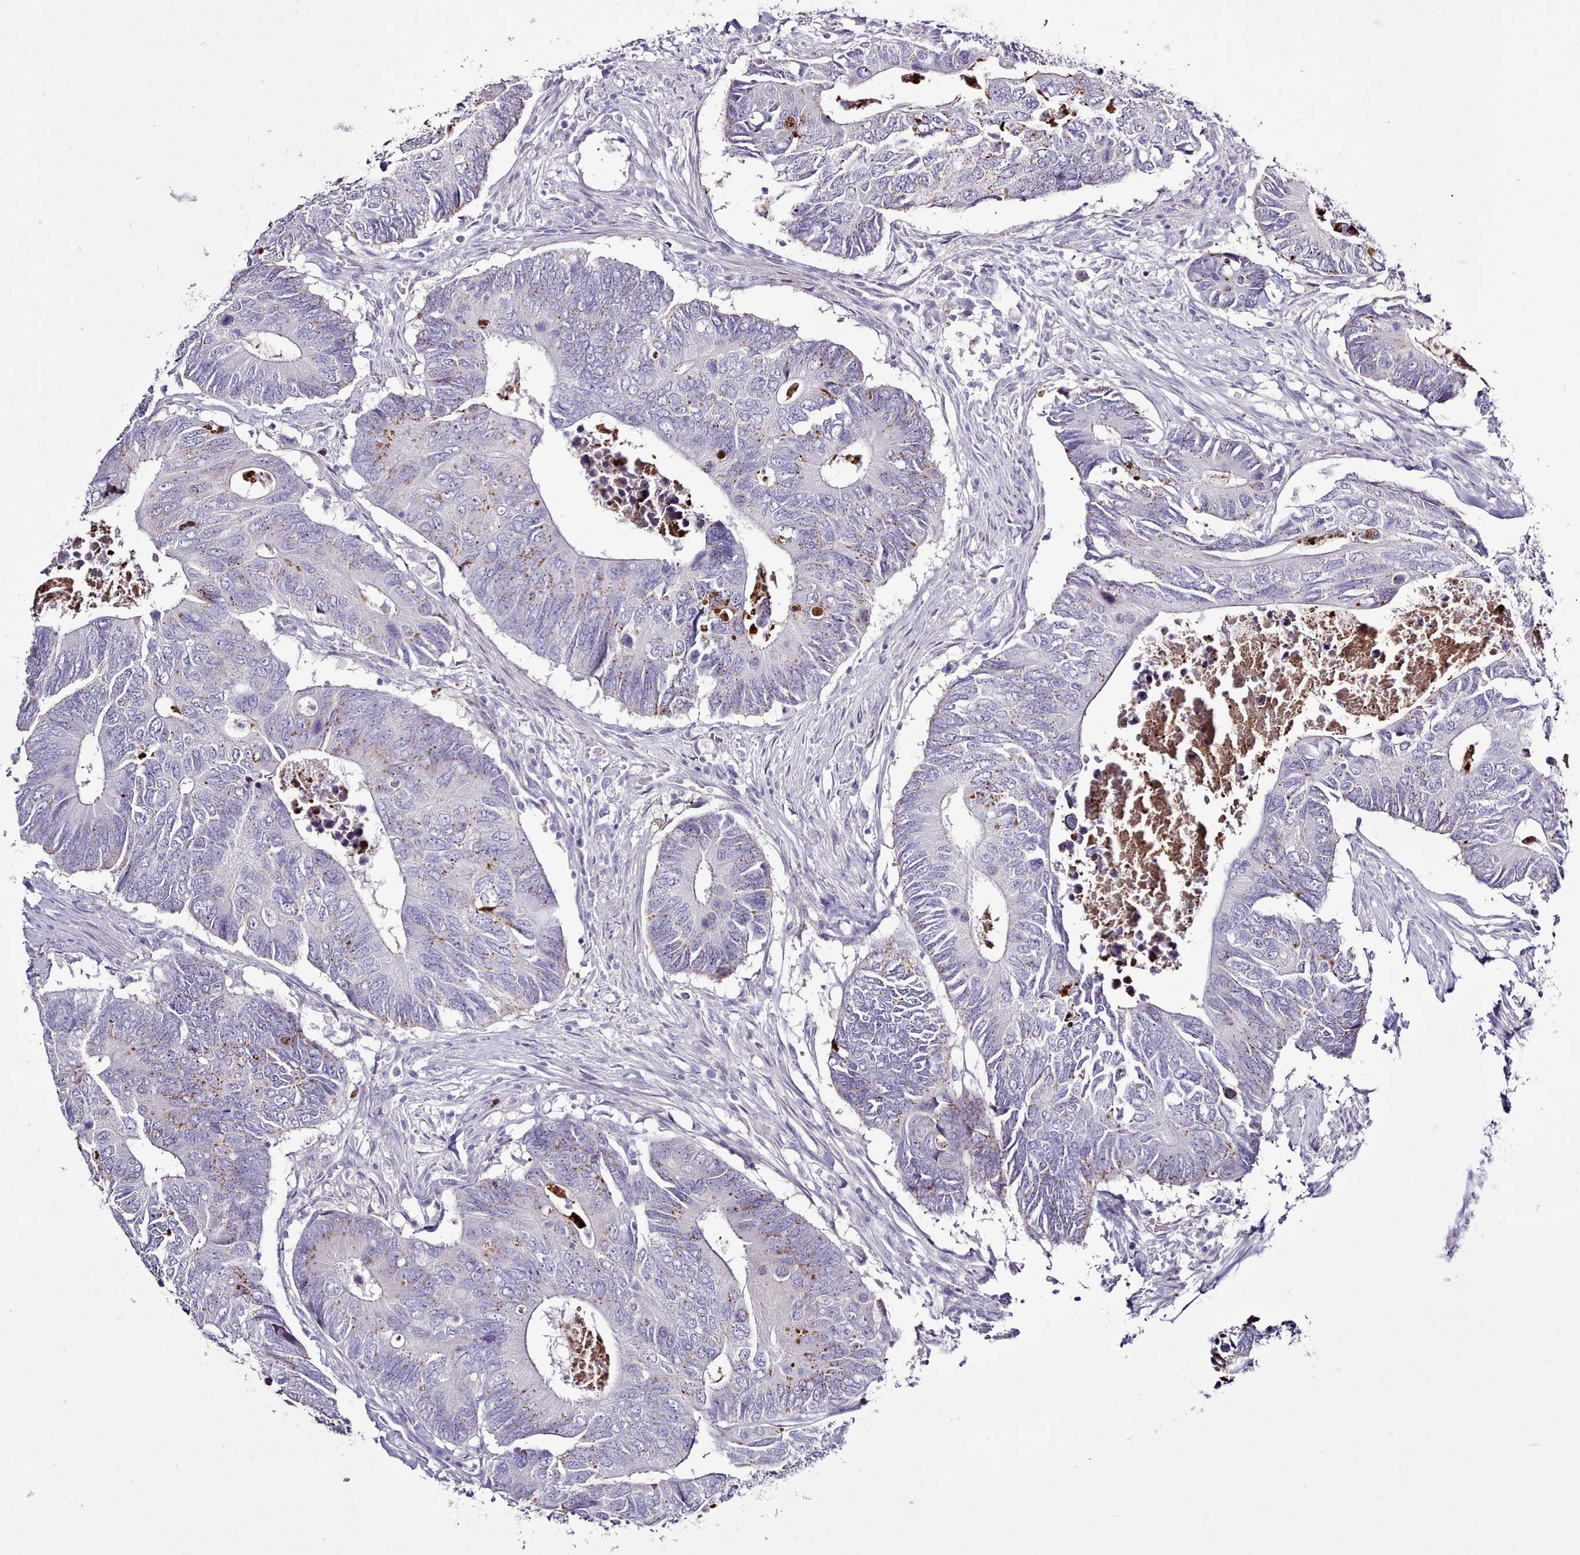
{"staining": {"intensity": "moderate", "quantity": "<25%", "location": "cytoplasmic/membranous"}, "tissue": "colorectal cancer", "cell_type": "Tumor cells", "image_type": "cancer", "snomed": [{"axis": "morphology", "description": "Adenocarcinoma, NOS"}, {"axis": "topography", "description": "Colon"}], "caption": "DAB (3,3'-diaminobenzidine) immunohistochemical staining of human colorectal cancer (adenocarcinoma) displays moderate cytoplasmic/membranous protein staining in about <25% of tumor cells. The staining was performed using DAB (3,3'-diaminobenzidine), with brown indicating positive protein expression. Nuclei are stained blue with hematoxylin.", "gene": "SRD5A1", "patient": {"sex": "male", "age": 87}}